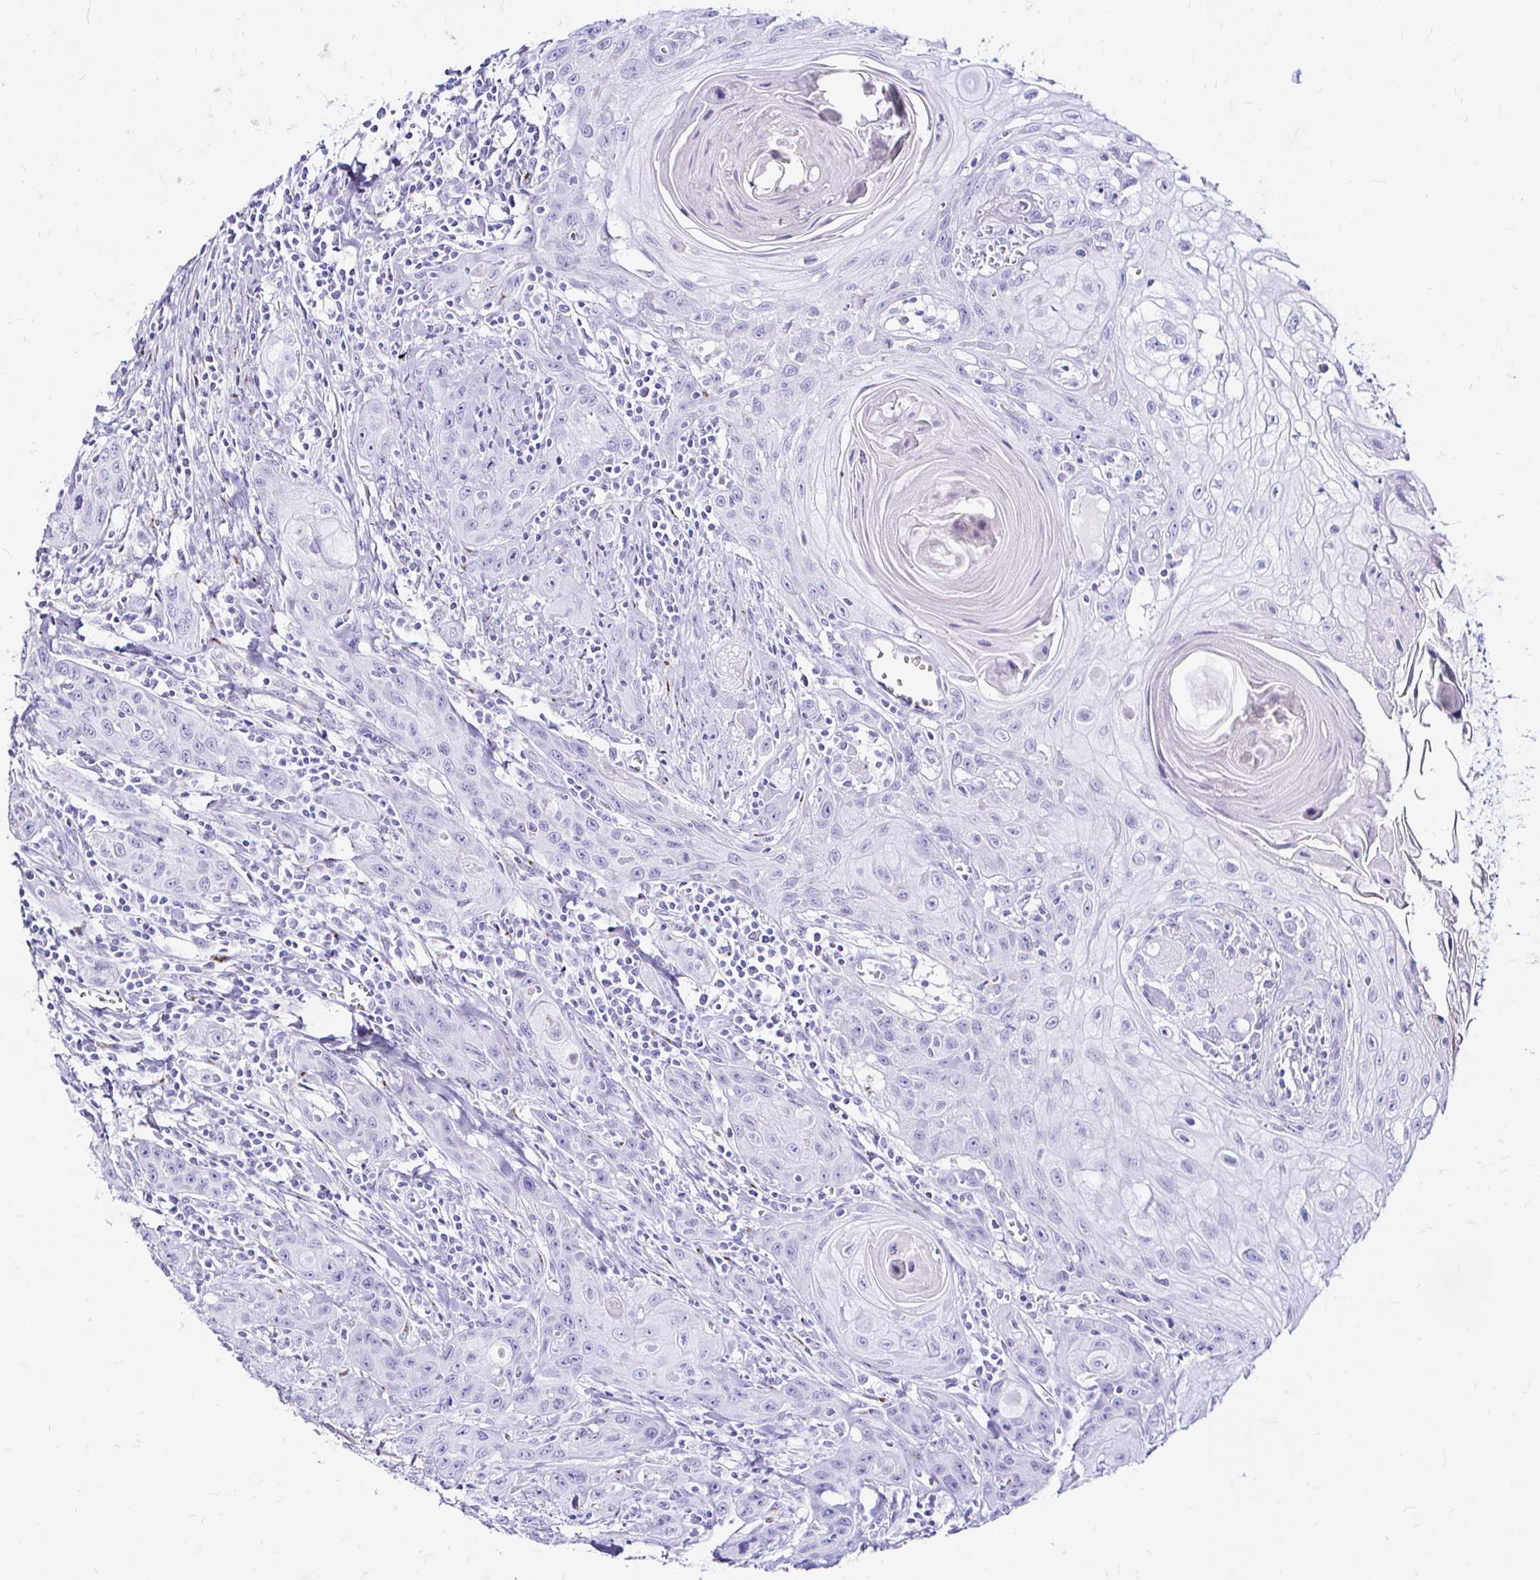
{"staining": {"intensity": "negative", "quantity": "none", "location": "none"}, "tissue": "head and neck cancer", "cell_type": "Tumor cells", "image_type": "cancer", "snomed": [{"axis": "morphology", "description": "Squamous cell carcinoma, NOS"}, {"axis": "topography", "description": "Oral tissue"}, {"axis": "topography", "description": "Head-Neck"}], "caption": "Immunohistochemistry (IHC) photomicrograph of human head and neck cancer (squamous cell carcinoma) stained for a protein (brown), which demonstrates no positivity in tumor cells.", "gene": "ZNF432", "patient": {"sex": "male", "age": 58}}